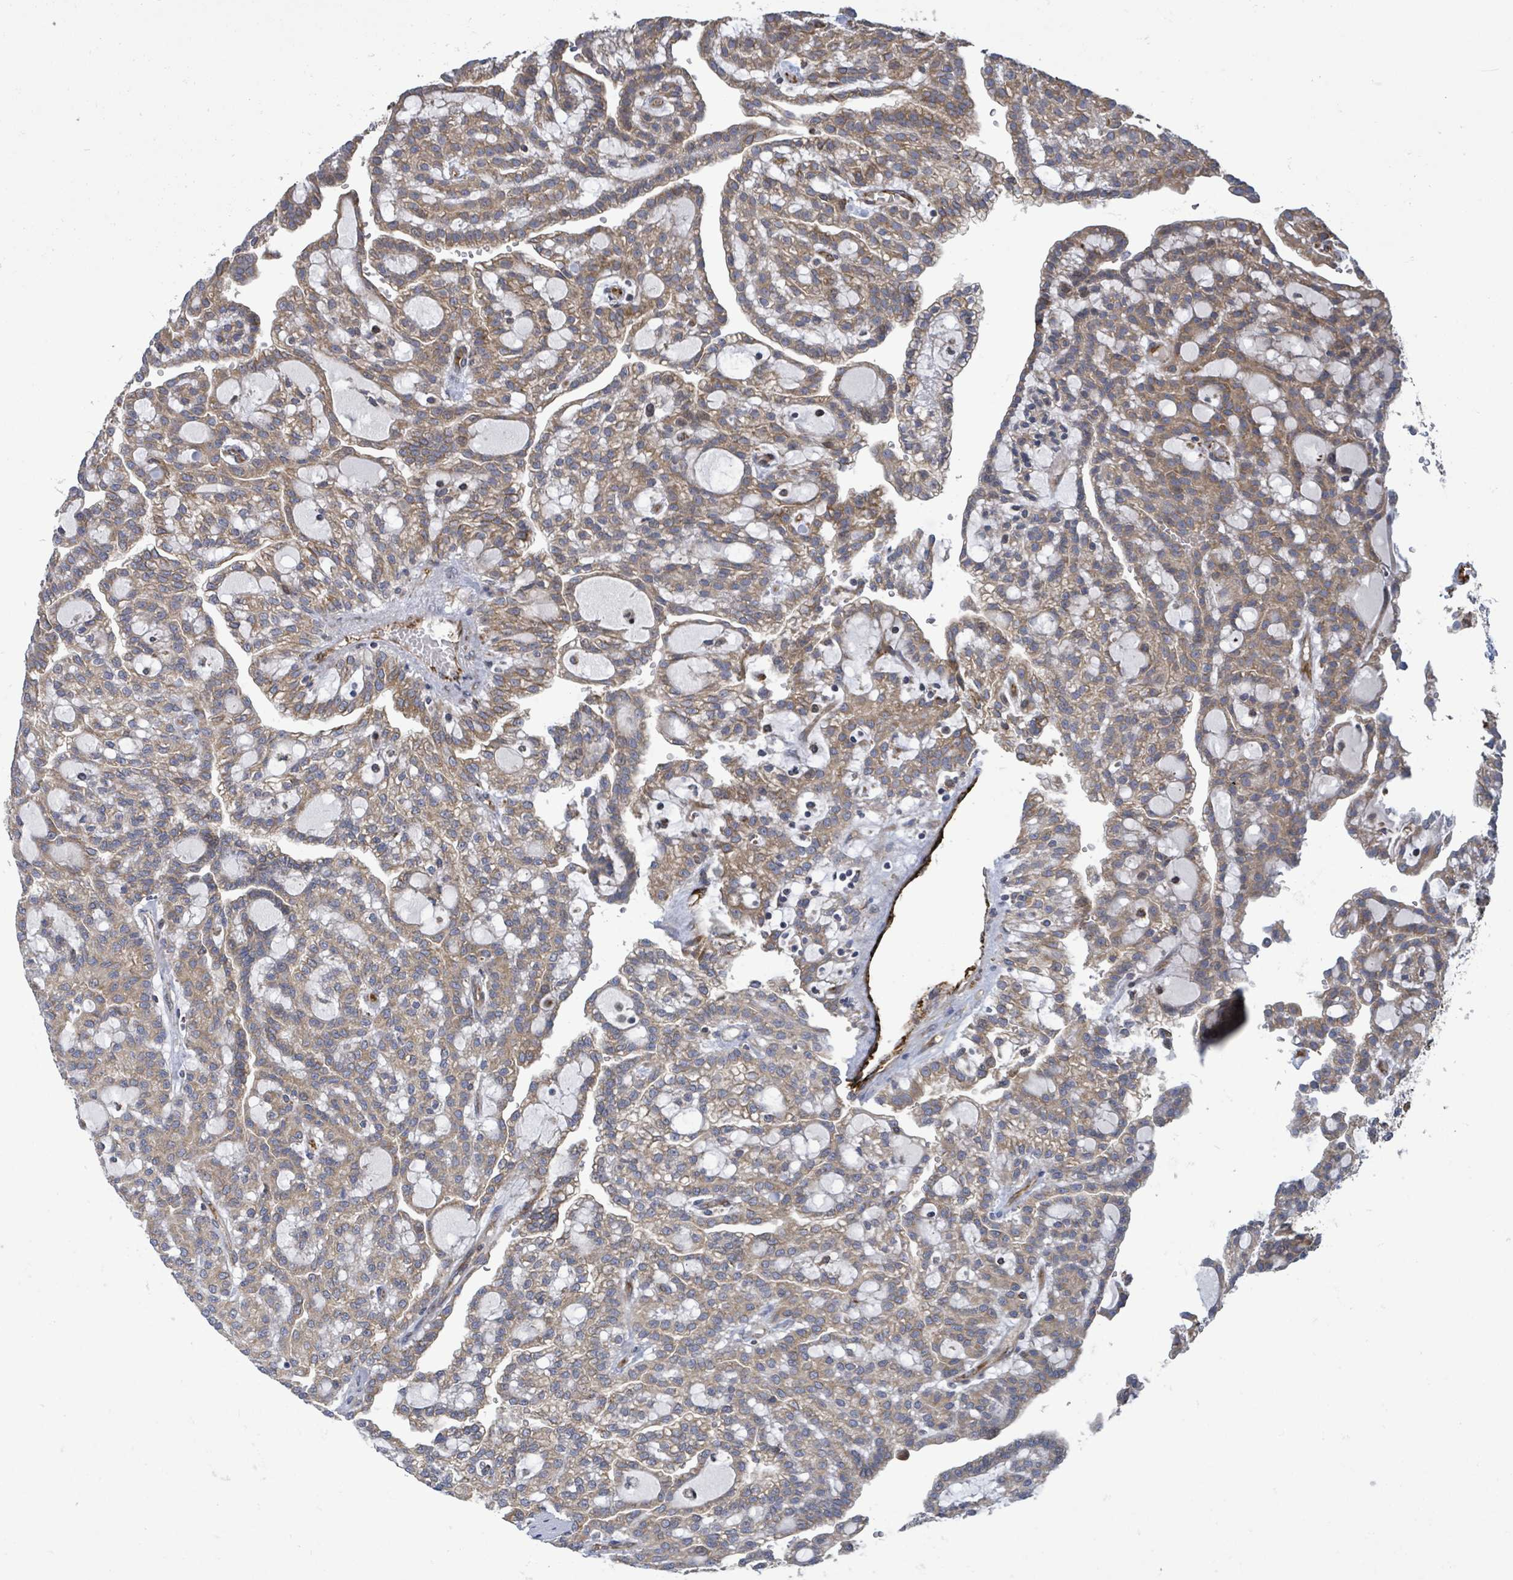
{"staining": {"intensity": "moderate", "quantity": ">75%", "location": "cytoplasmic/membranous"}, "tissue": "renal cancer", "cell_type": "Tumor cells", "image_type": "cancer", "snomed": [{"axis": "morphology", "description": "Adenocarcinoma, NOS"}, {"axis": "topography", "description": "Kidney"}], "caption": "Immunohistochemical staining of adenocarcinoma (renal) displays medium levels of moderate cytoplasmic/membranous protein expression in approximately >75% of tumor cells.", "gene": "NOMO1", "patient": {"sex": "male", "age": 63}}